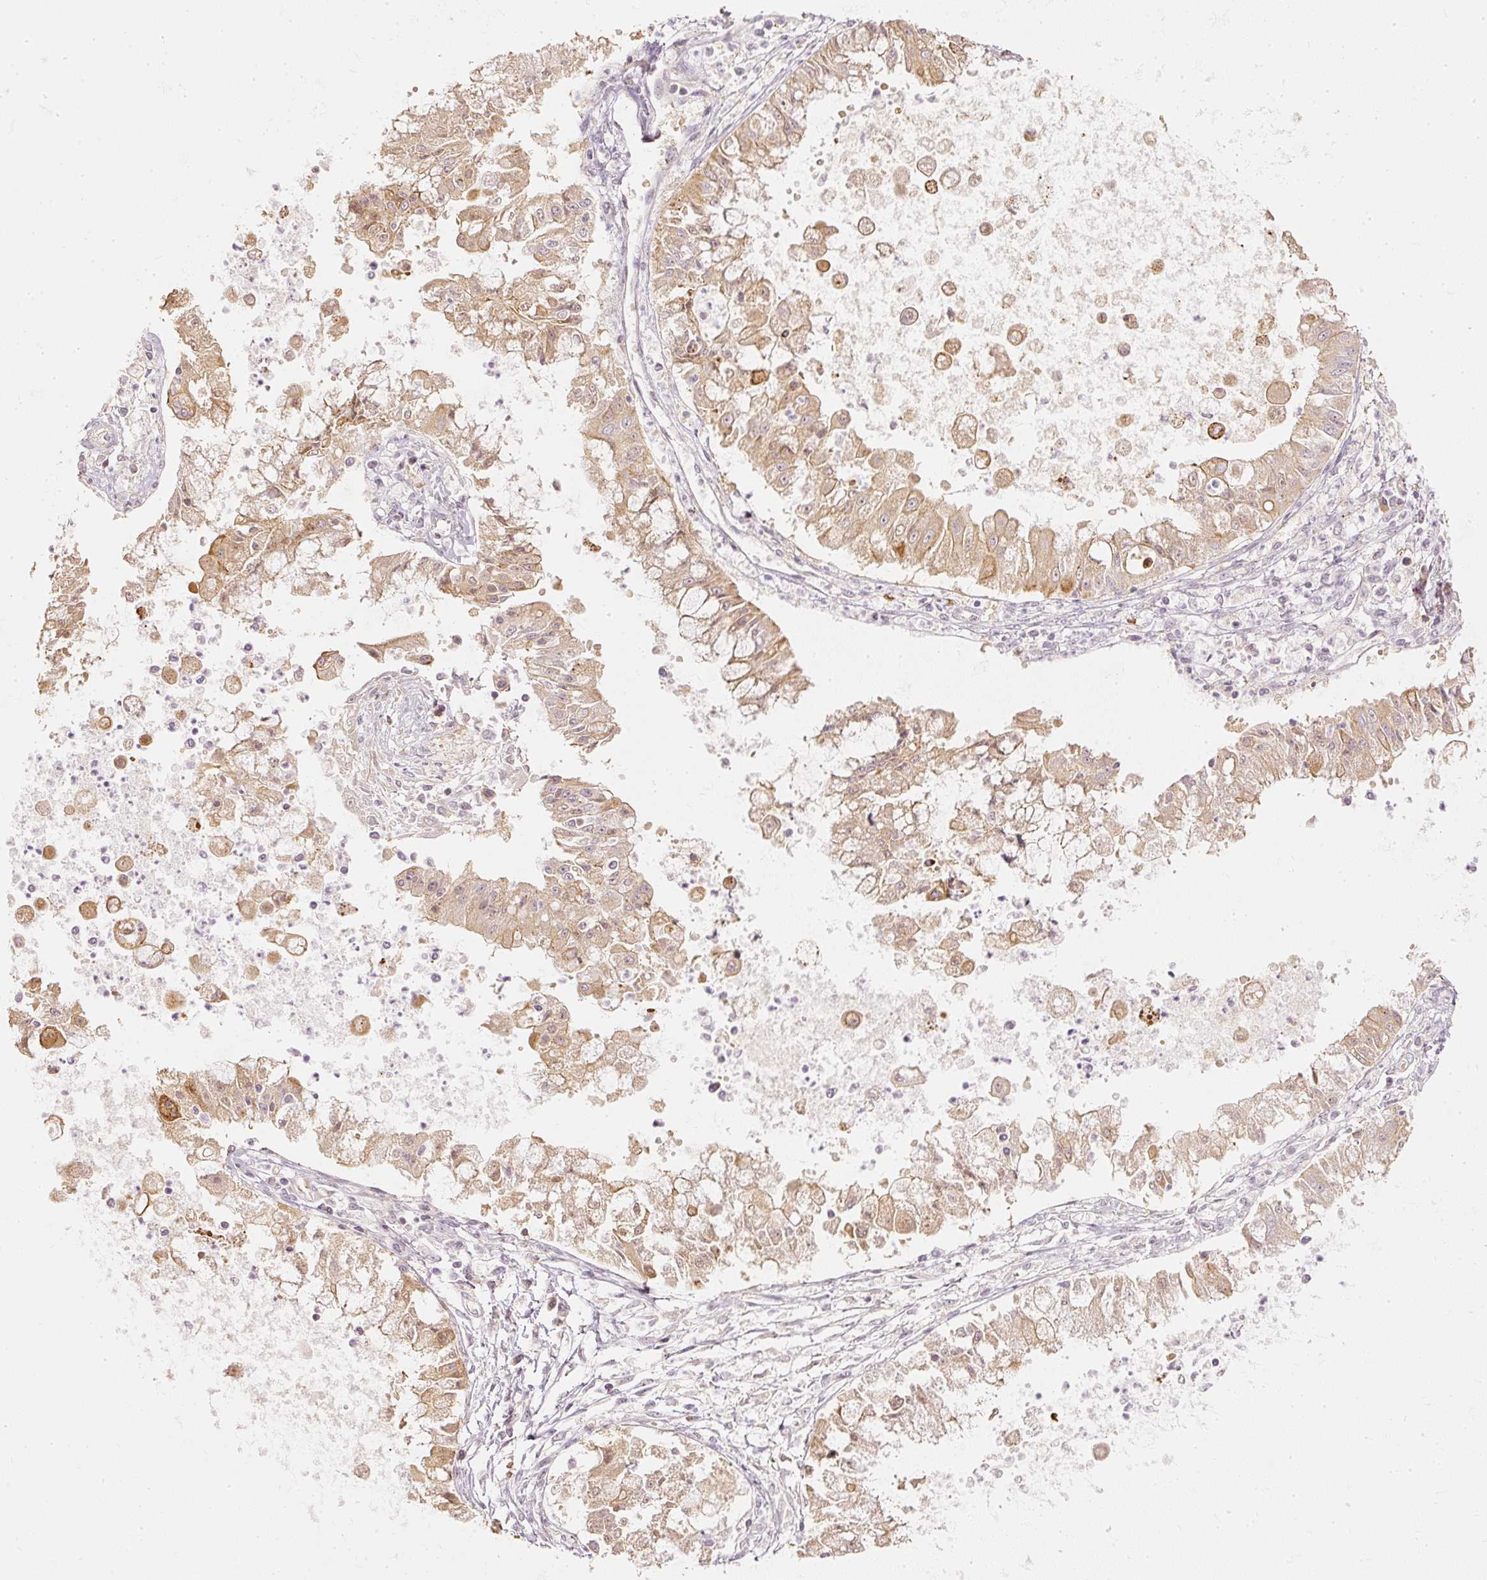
{"staining": {"intensity": "moderate", "quantity": ">75%", "location": "cytoplasmic/membranous"}, "tissue": "ovarian cancer", "cell_type": "Tumor cells", "image_type": "cancer", "snomed": [{"axis": "morphology", "description": "Cystadenocarcinoma, mucinous, NOS"}, {"axis": "topography", "description": "Ovary"}], "caption": "A high-resolution histopathology image shows immunohistochemistry (IHC) staining of ovarian mucinous cystadenocarcinoma, which reveals moderate cytoplasmic/membranous expression in approximately >75% of tumor cells.", "gene": "GZMA", "patient": {"sex": "female", "age": 70}}